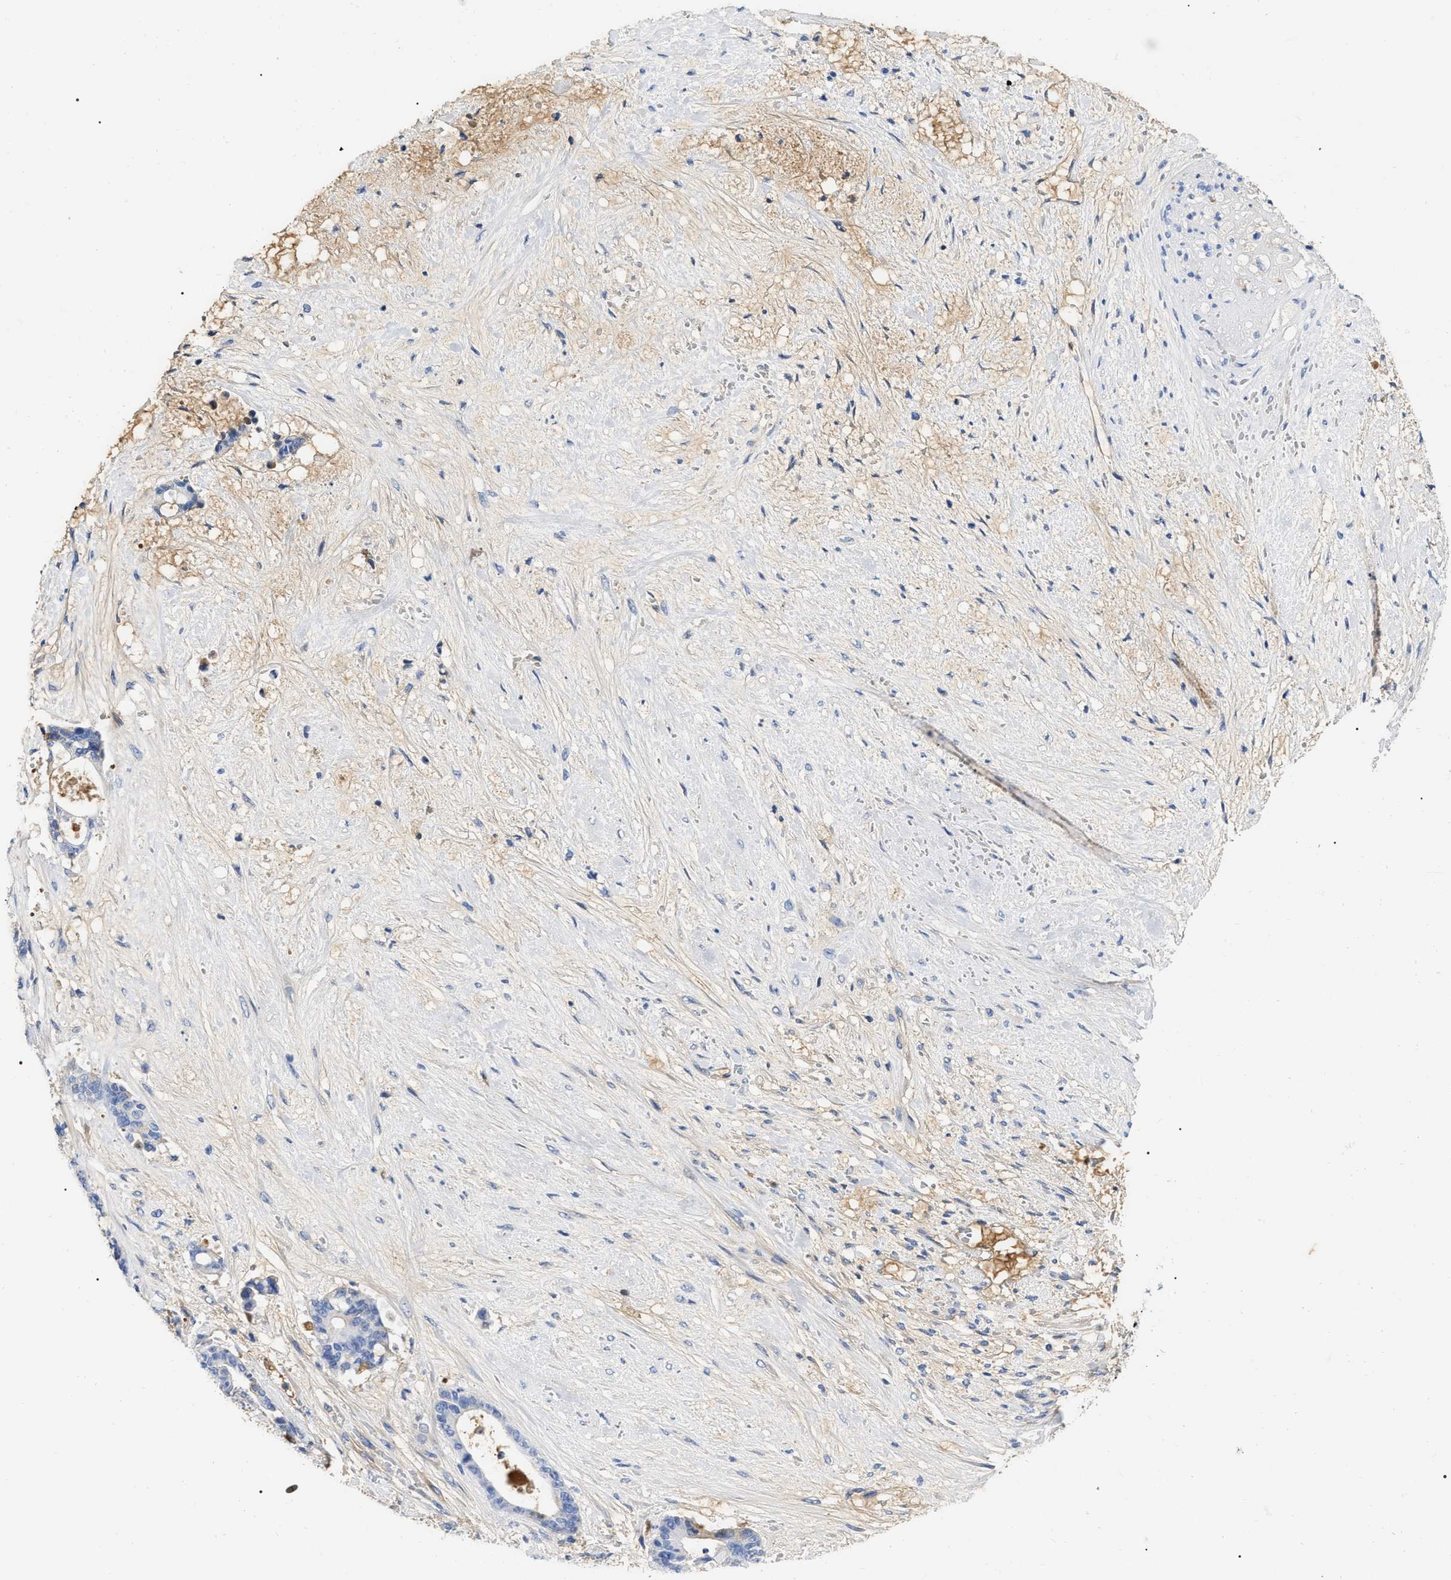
{"staining": {"intensity": "negative", "quantity": "none", "location": "none"}, "tissue": "liver cancer", "cell_type": "Tumor cells", "image_type": "cancer", "snomed": [{"axis": "morphology", "description": "Normal tissue, NOS"}, {"axis": "morphology", "description": "Cholangiocarcinoma"}, {"axis": "topography", "description": "Liver"}, {"axis": "topography", "description": "Peripheral nerve tissue"}], "caption": "High magnification brightfield microscopy of liver cancer (cholangiocarcinoma) stained with DAB (3,3'-diaminobenzidine) (brown) and counterstained with hematoxylin (blue): tumor cells show no significant expression.", "gene": "IGHV5-51", "patient": {"sex": "female", "age": 73}}